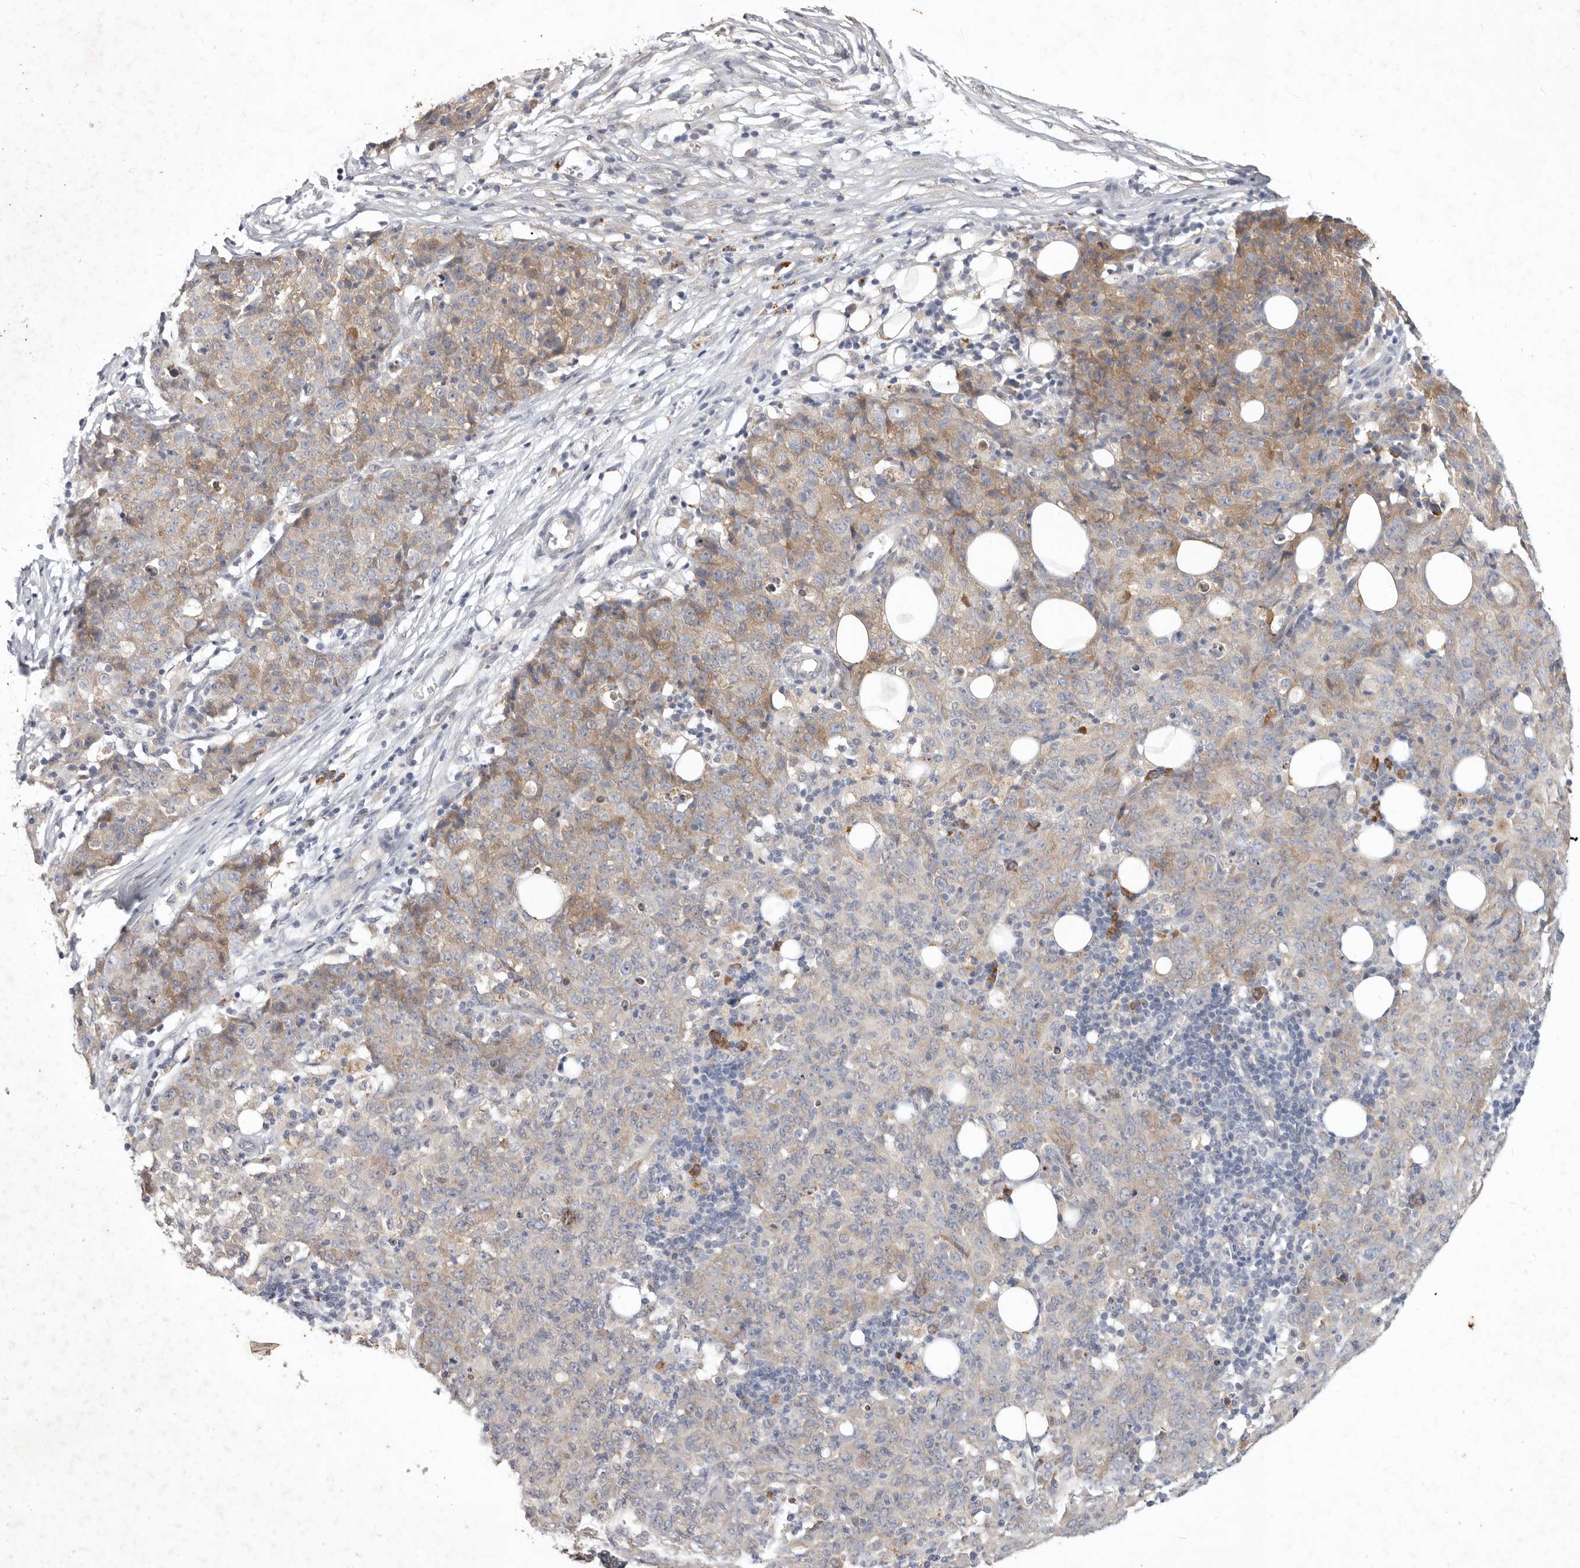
{"staining": {"intensity": "moderate", "quantity": "<25%", "location": "cytoplasmic/membranous"}, "tissue": "ovarian cancer", "cell_type": "Tumor cells", "image_type": "cancer", "snomed": [{"axis": "morphology", "description": "Carcinoma, endometroid"}, {"axis": "topography", "description": "Ovary"}], "caption": "High-power microscopy captured an IHC micrograph of ovarian endometroid carcinoma, revealing moderate cytoplasmic/membranous staining in about <25% of tumor cells. The protein of interest is shown in brown color, while the nuclei are stained blue.", "gene": "WDR77", "patient": {"sex": "female", "age": 42}}